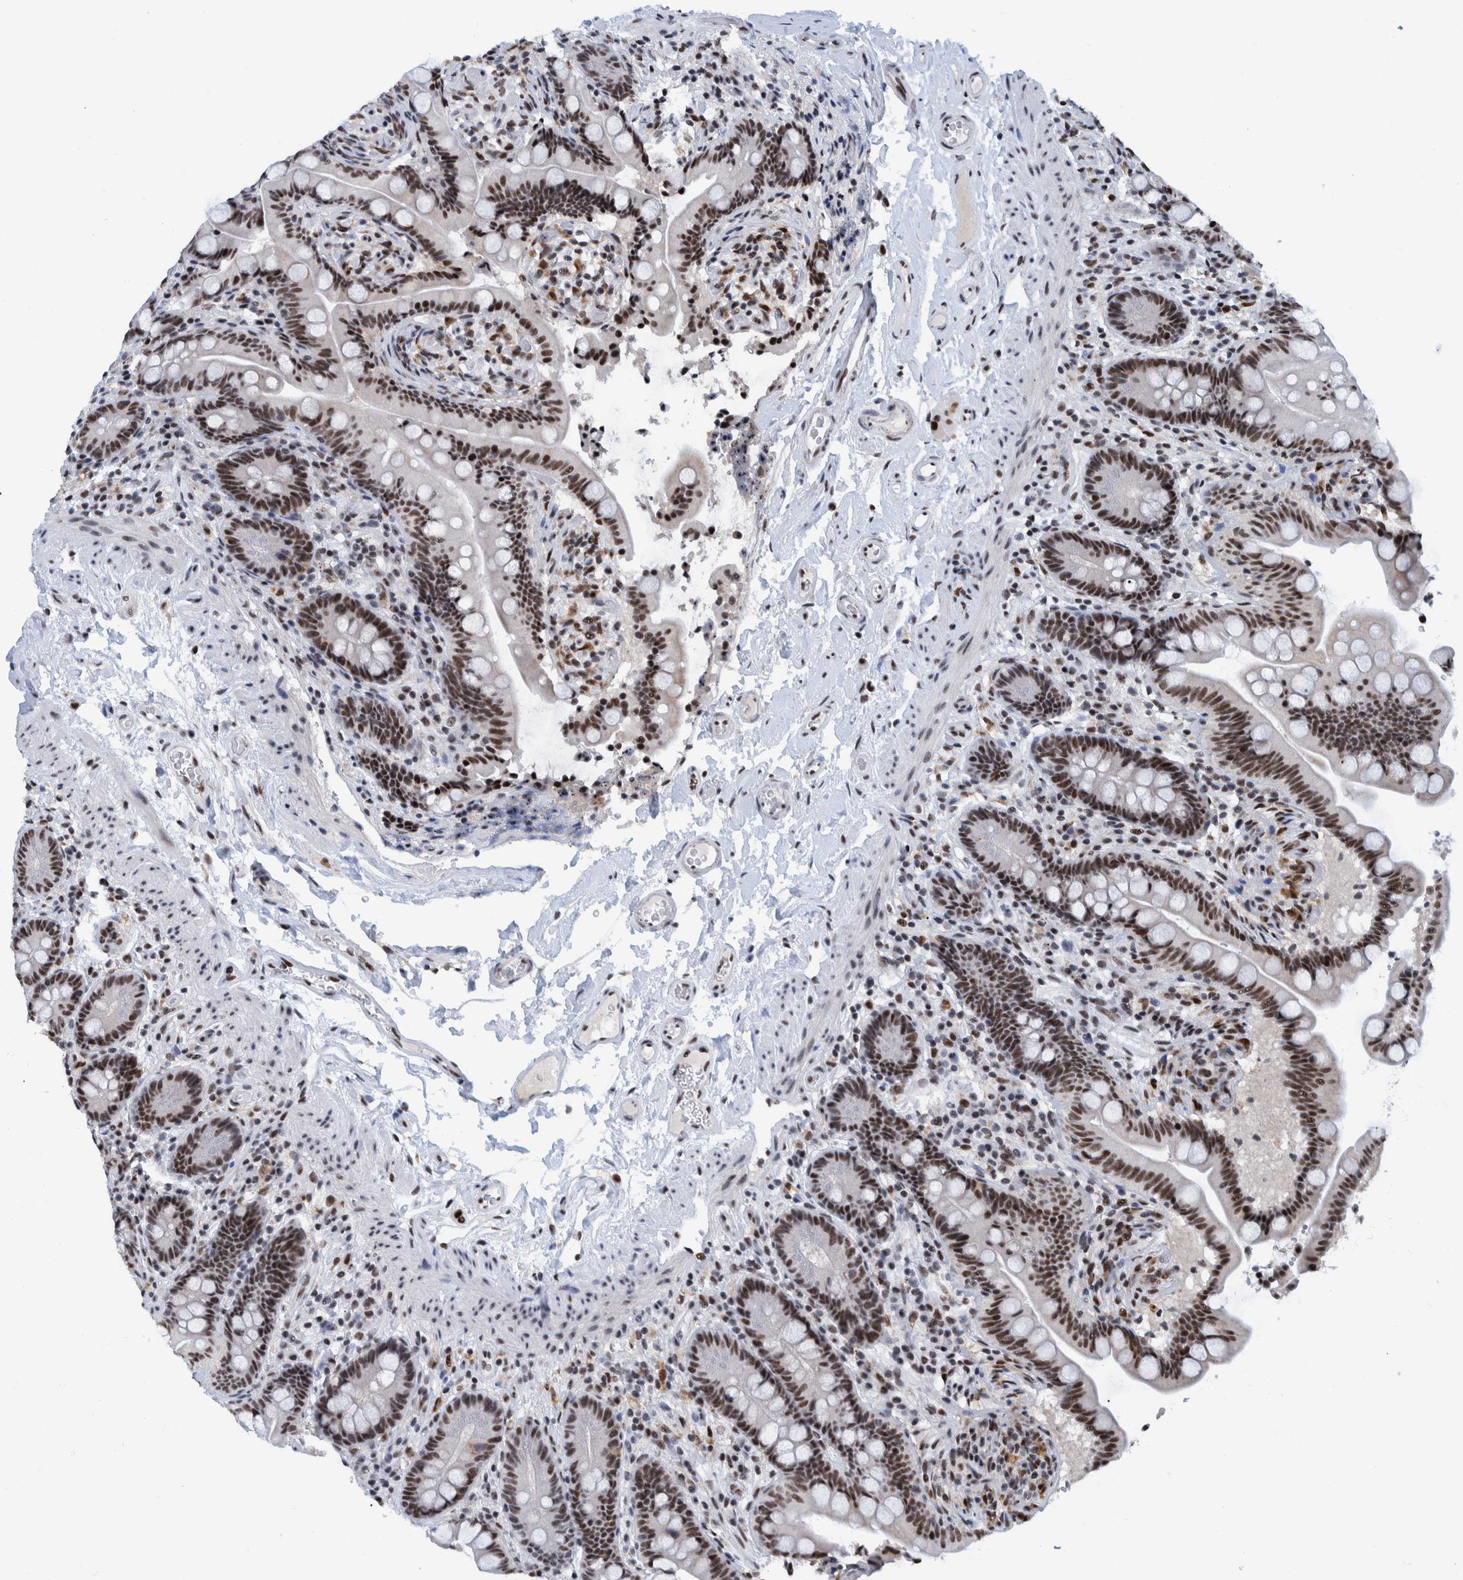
{"staining": {"intensity": "strong", "quantity": ">75%", "location": "nuclear"}, "tissue": "colon", "cell_type": "Endothelial cells", "image_type": "normal", "snomed": [{"axis": "morphology", "description": "Normal tissue, NOS"}, {"axis": "topography", "description": "Smooth muscle"}, {"axis": "topography", "description": "Colon"}], "caption": "A micrograph showing strong nuclear staining in about >75% of endothelial cells in unremarkable colon, as visualized by brown immunohistochemical staining.", "gene": "EFTUD2", "patient": {"sex": "male", "age": 73}}